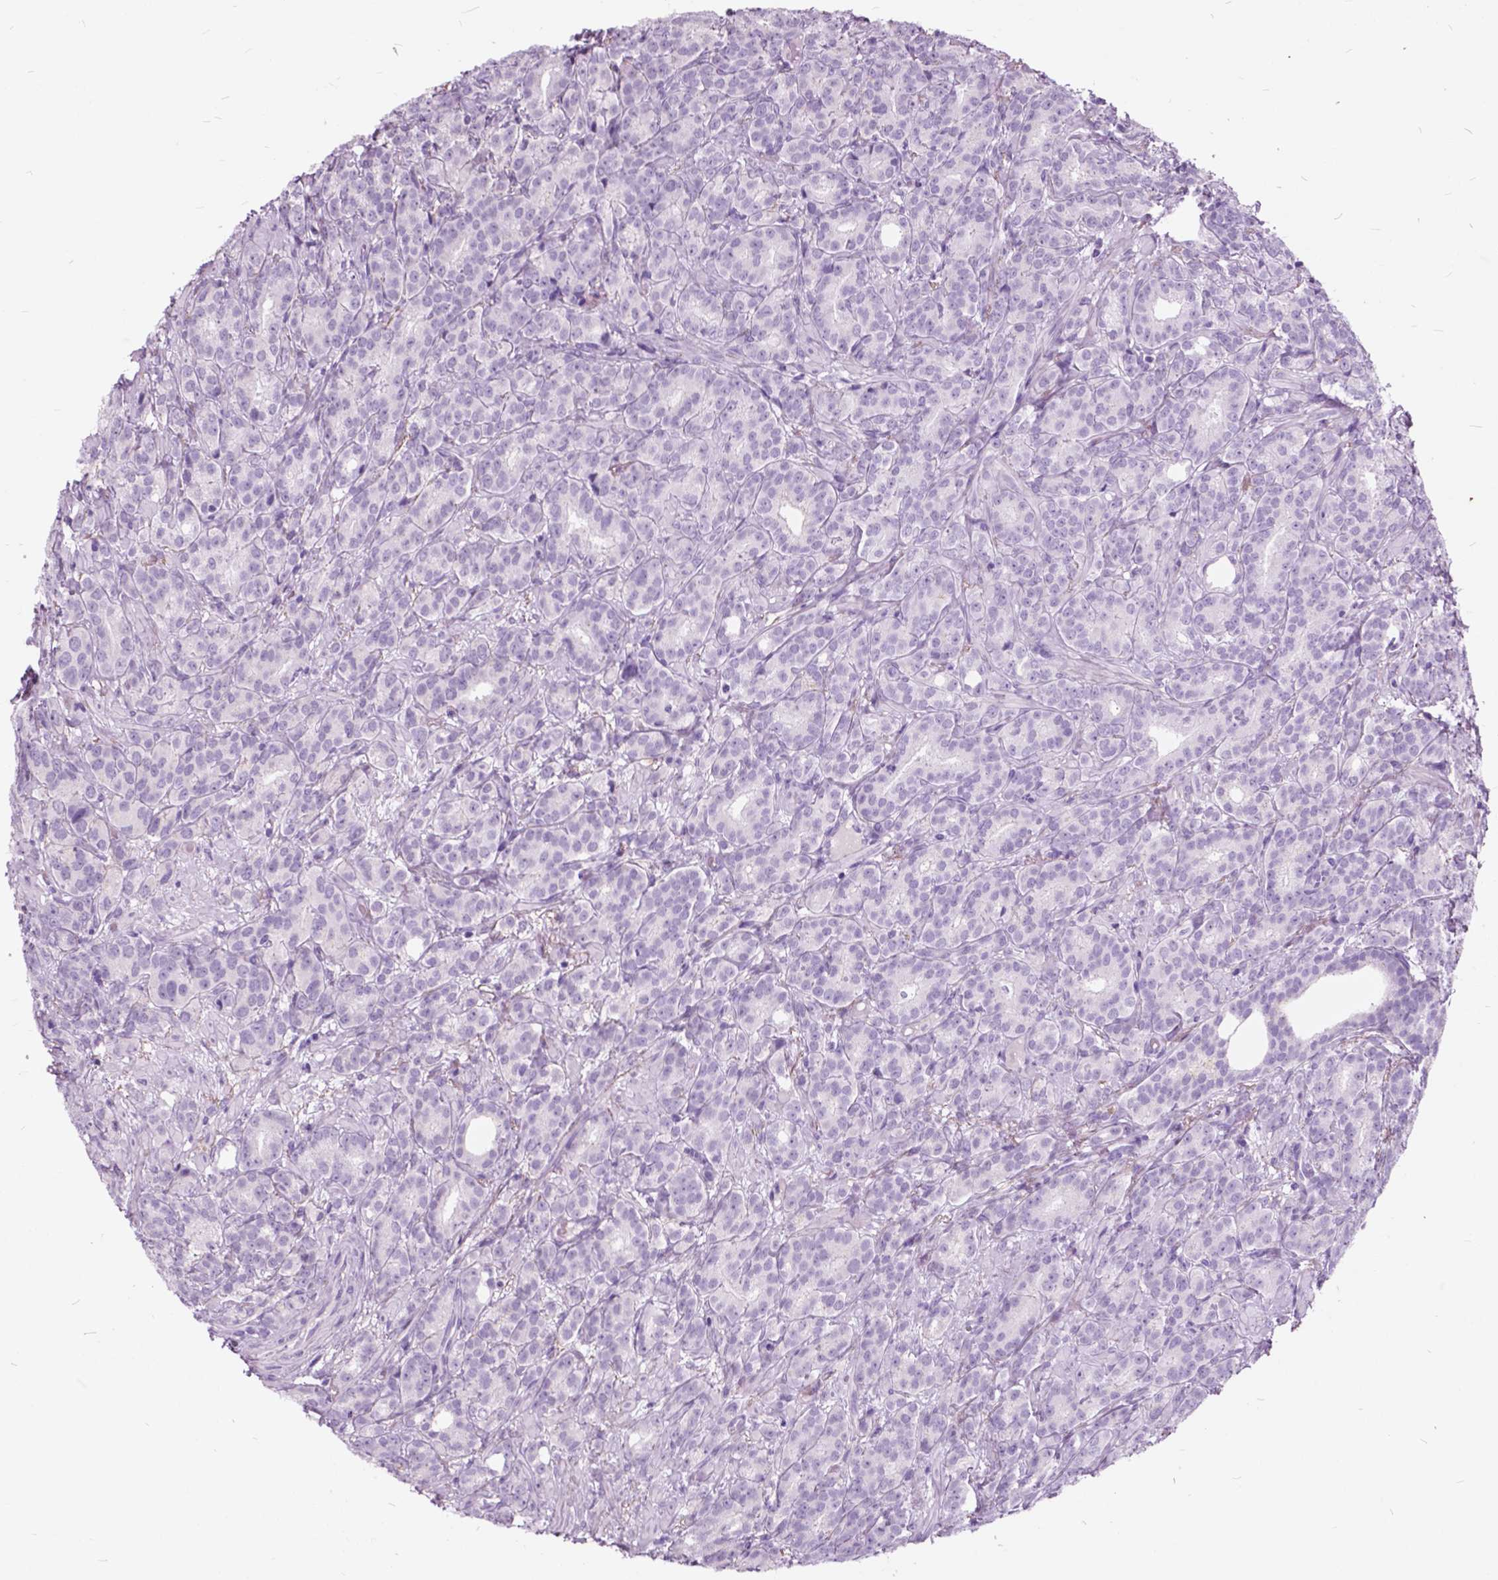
{"staining": {"intensity": "negative", "quantity": "none", "location": "none"}, "tissue": "prostate cancer", "cell_type": "Tumor cells", "image_type": "cancer", "snomed": [{"axis": "morphology", "description": "Adenocarcinoma, High grade"}, {"axis": "topography", "description": "Prostate"}], "caption": "A high-resolution micrograph shows IHC staining of prostate cancer (adenocarcinoma (high-grade)), which reveals no significant expression in tumor cells.", "gene": "GDF9", "patient": {"sex": "male", "age": 90}}